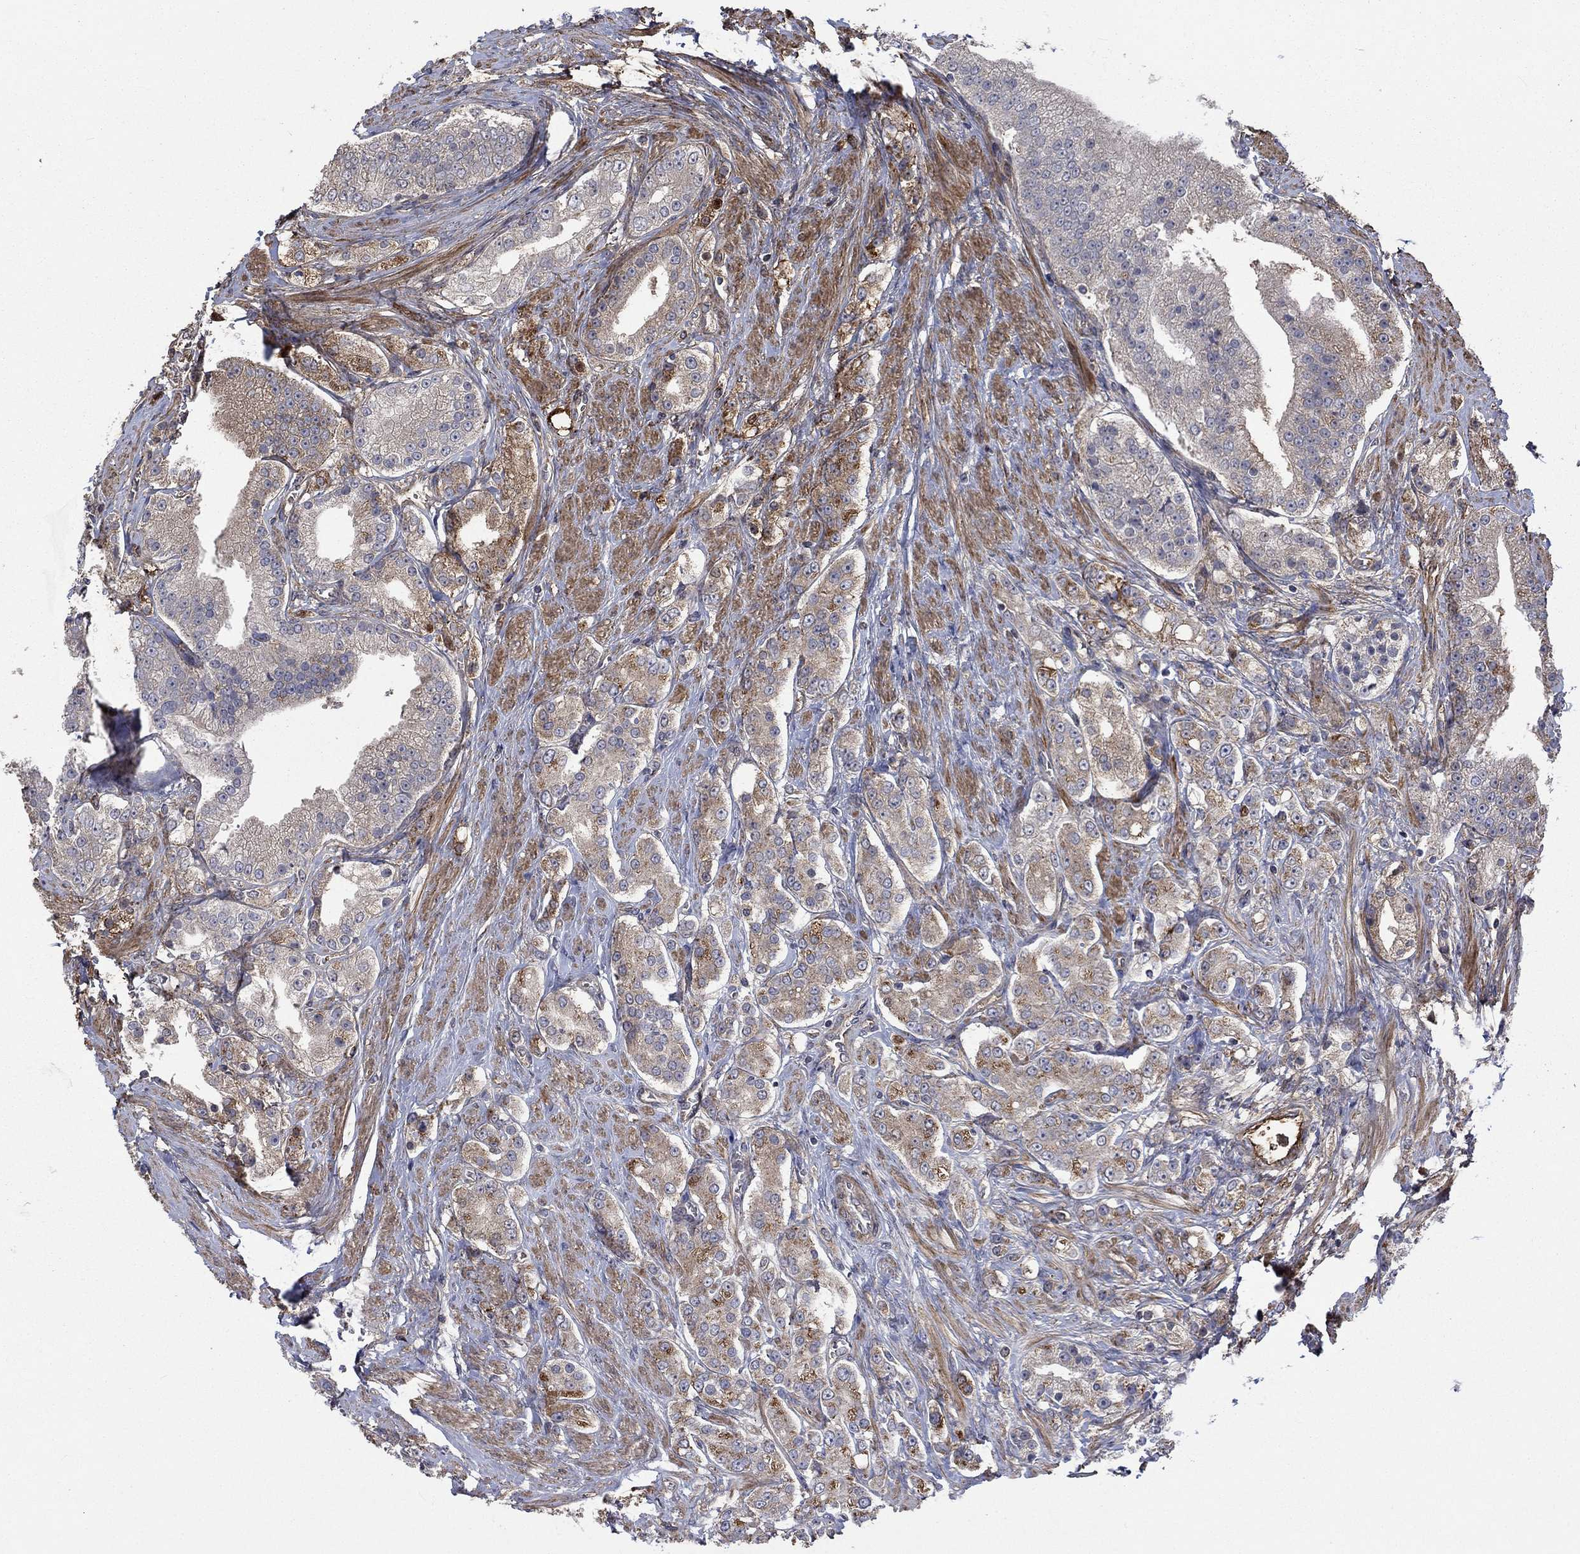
{"staining": {"intensity": "moderate", "quantity": "<25%", "location": "cytoplasmic/membranous"}, "tissue": "prostate cancer", "cell_type": "Tumor cells", "image_type": "cancer", "snomed": [{"axis": "morphology", "description": "Adenocarcinoma, NOS"}, {"axis": "topography", "description": "Prostate and seminal vesicle, NOS"}, {"axis": "topography", "description": "Prostate"}], "caption": "A histopathology image of prostate cancer (adenocarcinoma) stained for a protein exhibits moderate cytoplasmic/membranous brown staining in tumor cells. Immunohistochemistry stains the protein in brown and the nuclei are stained blue.", "gene": "VCAN", "patient": {"sex": "male", "age": 67}}